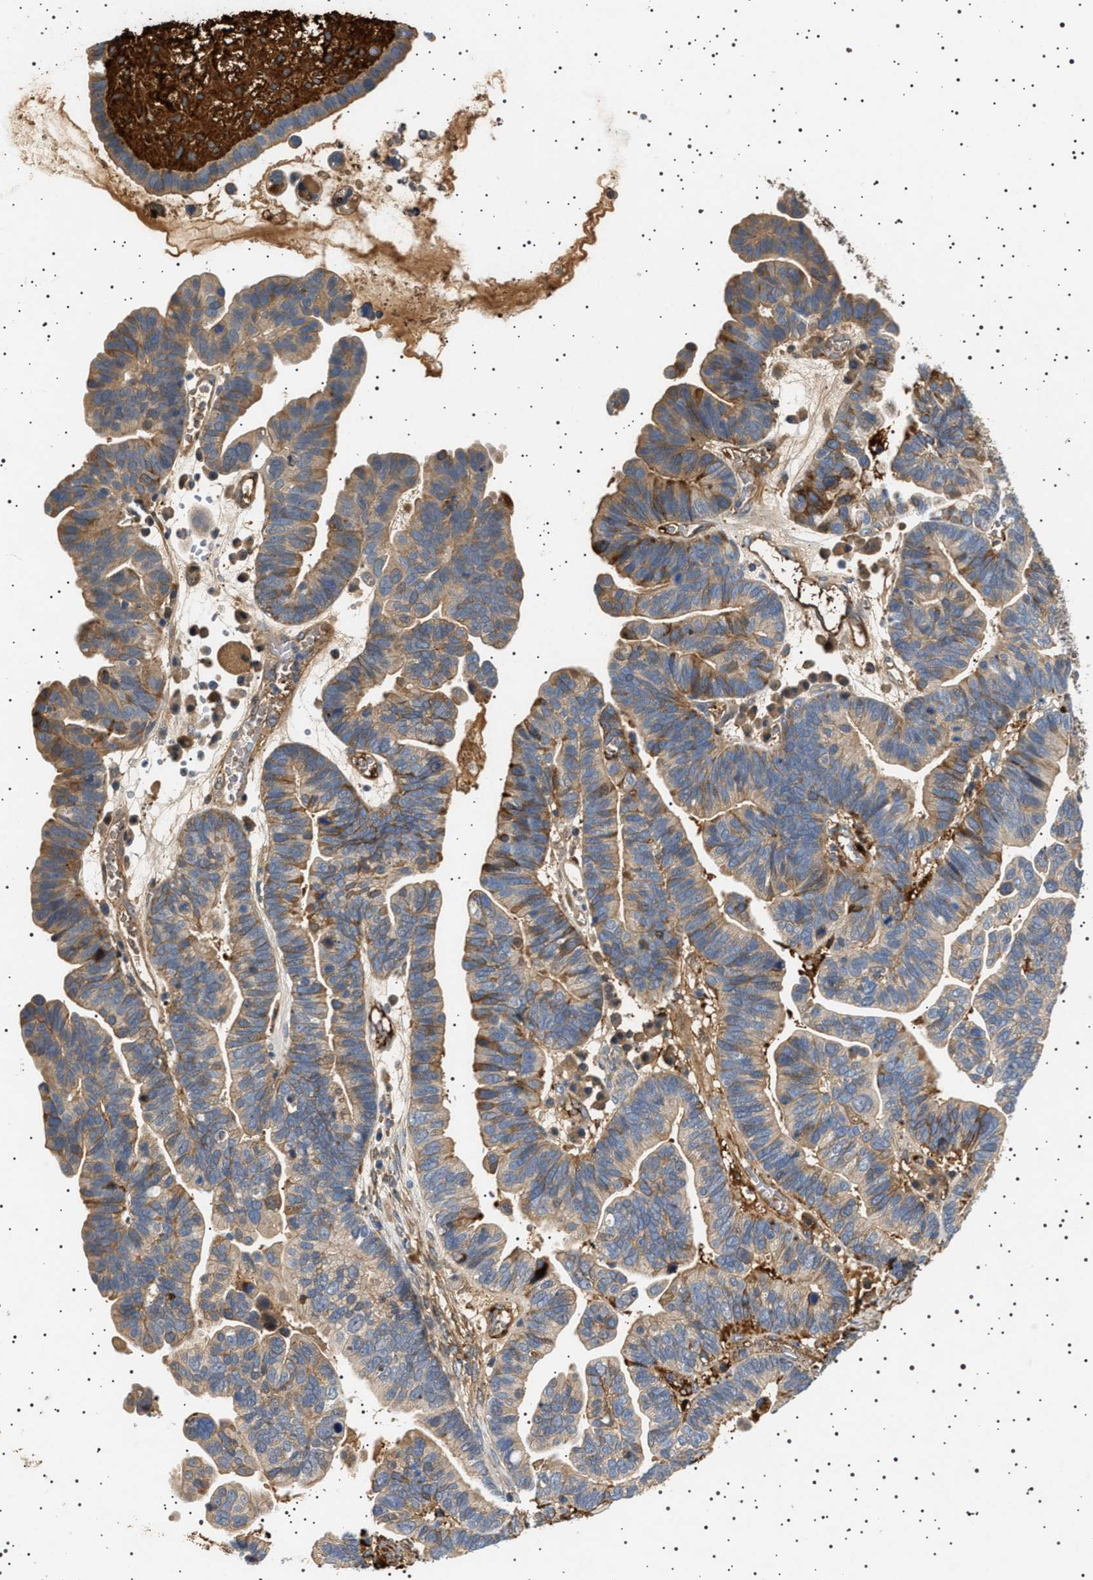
{"staining": {"intensity": "weak", "quantity": "25%-75%", "location": "cytoplasmic/membranous"}, "tissue": "ovarian cancer", "cell_type": "Tumor cells", "image_type": "cancer", "snomed": [{"axis": "morphology", "description": "Cystadenocarcinoma, serous, NOS"}, {"axis": "topography", "description": "Ovary"}], "caption": "This photomicrograph reveals ovarian cancer (serous cystadenocarcinoma) stained with IHC to label a protein in brown. The cytoplasmic/membranous of tumor cells show weak positivity for the protein. Nuclei are counter-stained blue.", "gene": "FICD", "patient": {"sex": "female", "age": 56}}